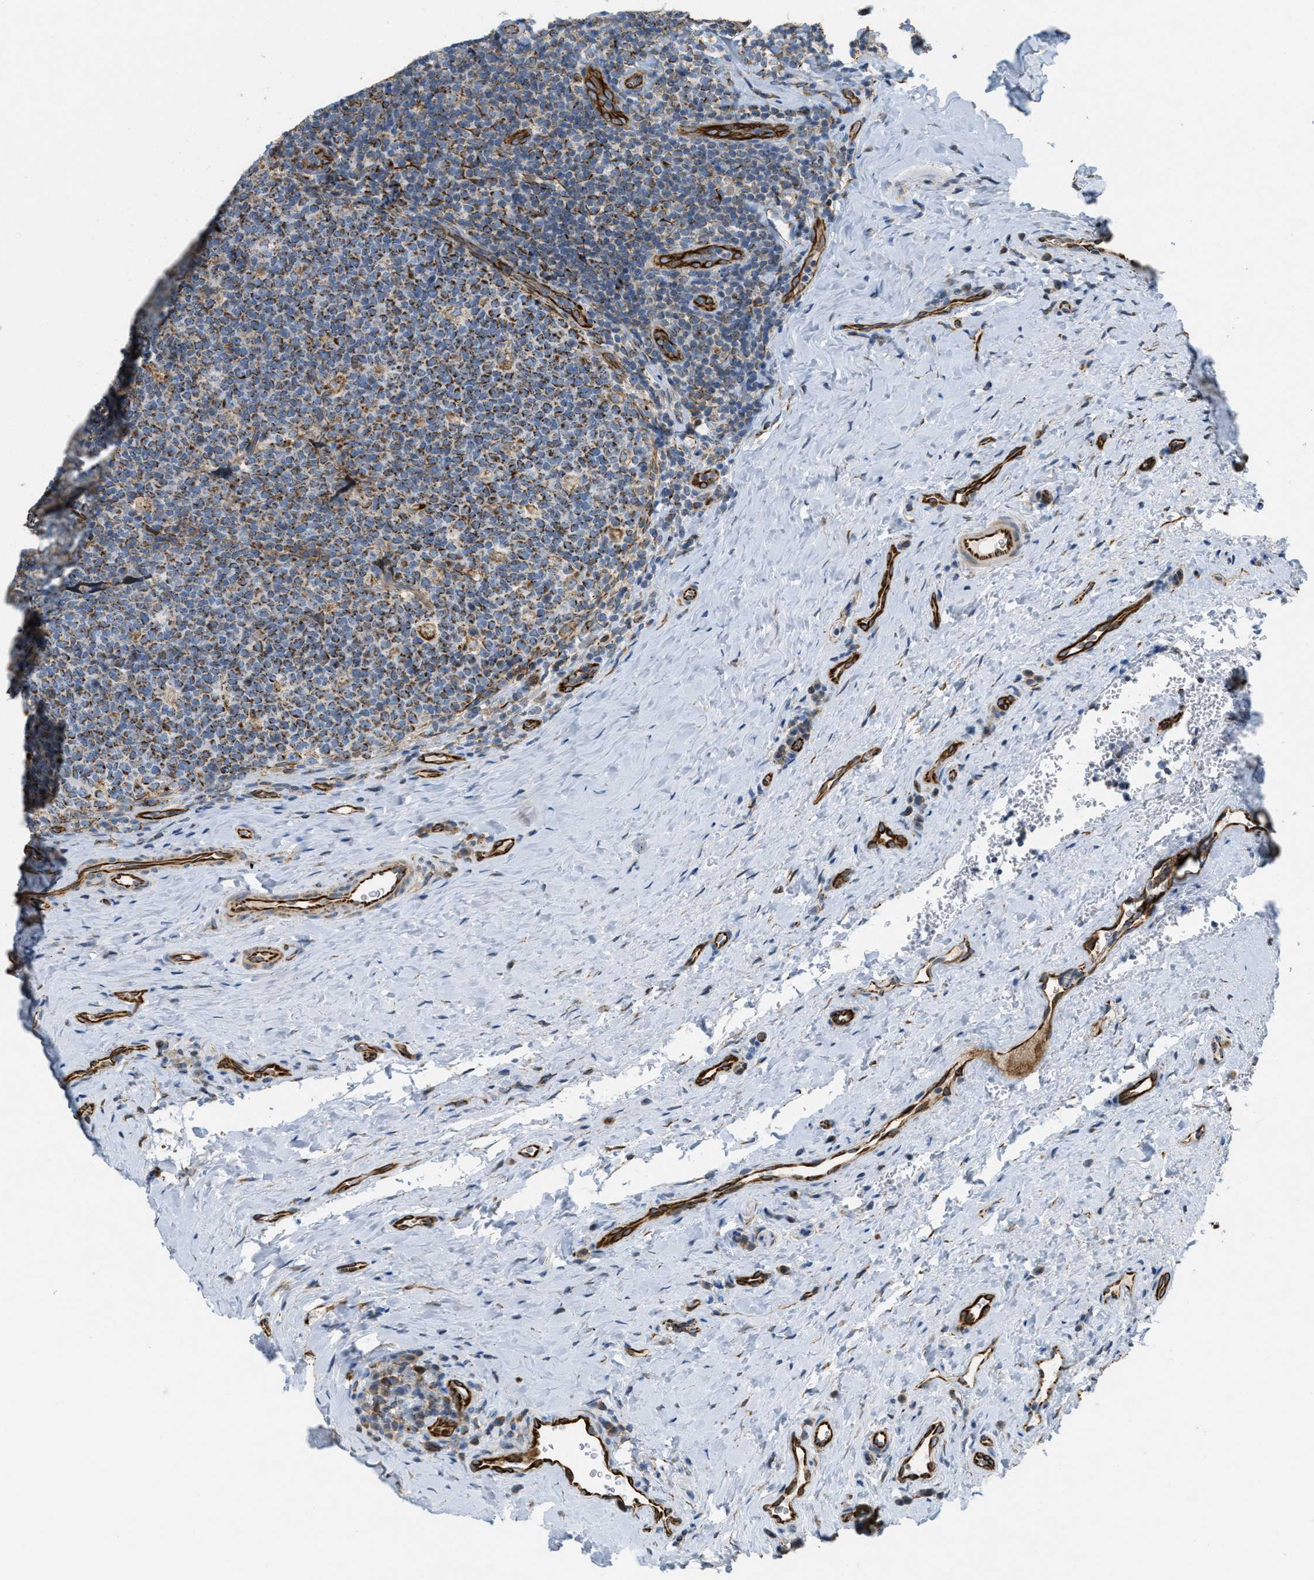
{"staining": {"intensity": "strong", "quantity": "25%-75%", "location": "cytoplasmic/membranous"}, "tissue": "tonsil", "cell_type": "Germinal center cells", "image_type": "normal", "snomed": [{"axis": "morphology", "description": "Normal tissue, NOS"}, {"axis": "topography", "description": "Tonsil"}], "caption": "Tonsil stained with a brown dye demonstrates strong cytoplasmic/membranous positive expression in approximately 25%-75% of germinal center cells.", "gene": "BTN3A1", "patient": {"sex": "male", "age": 17}}